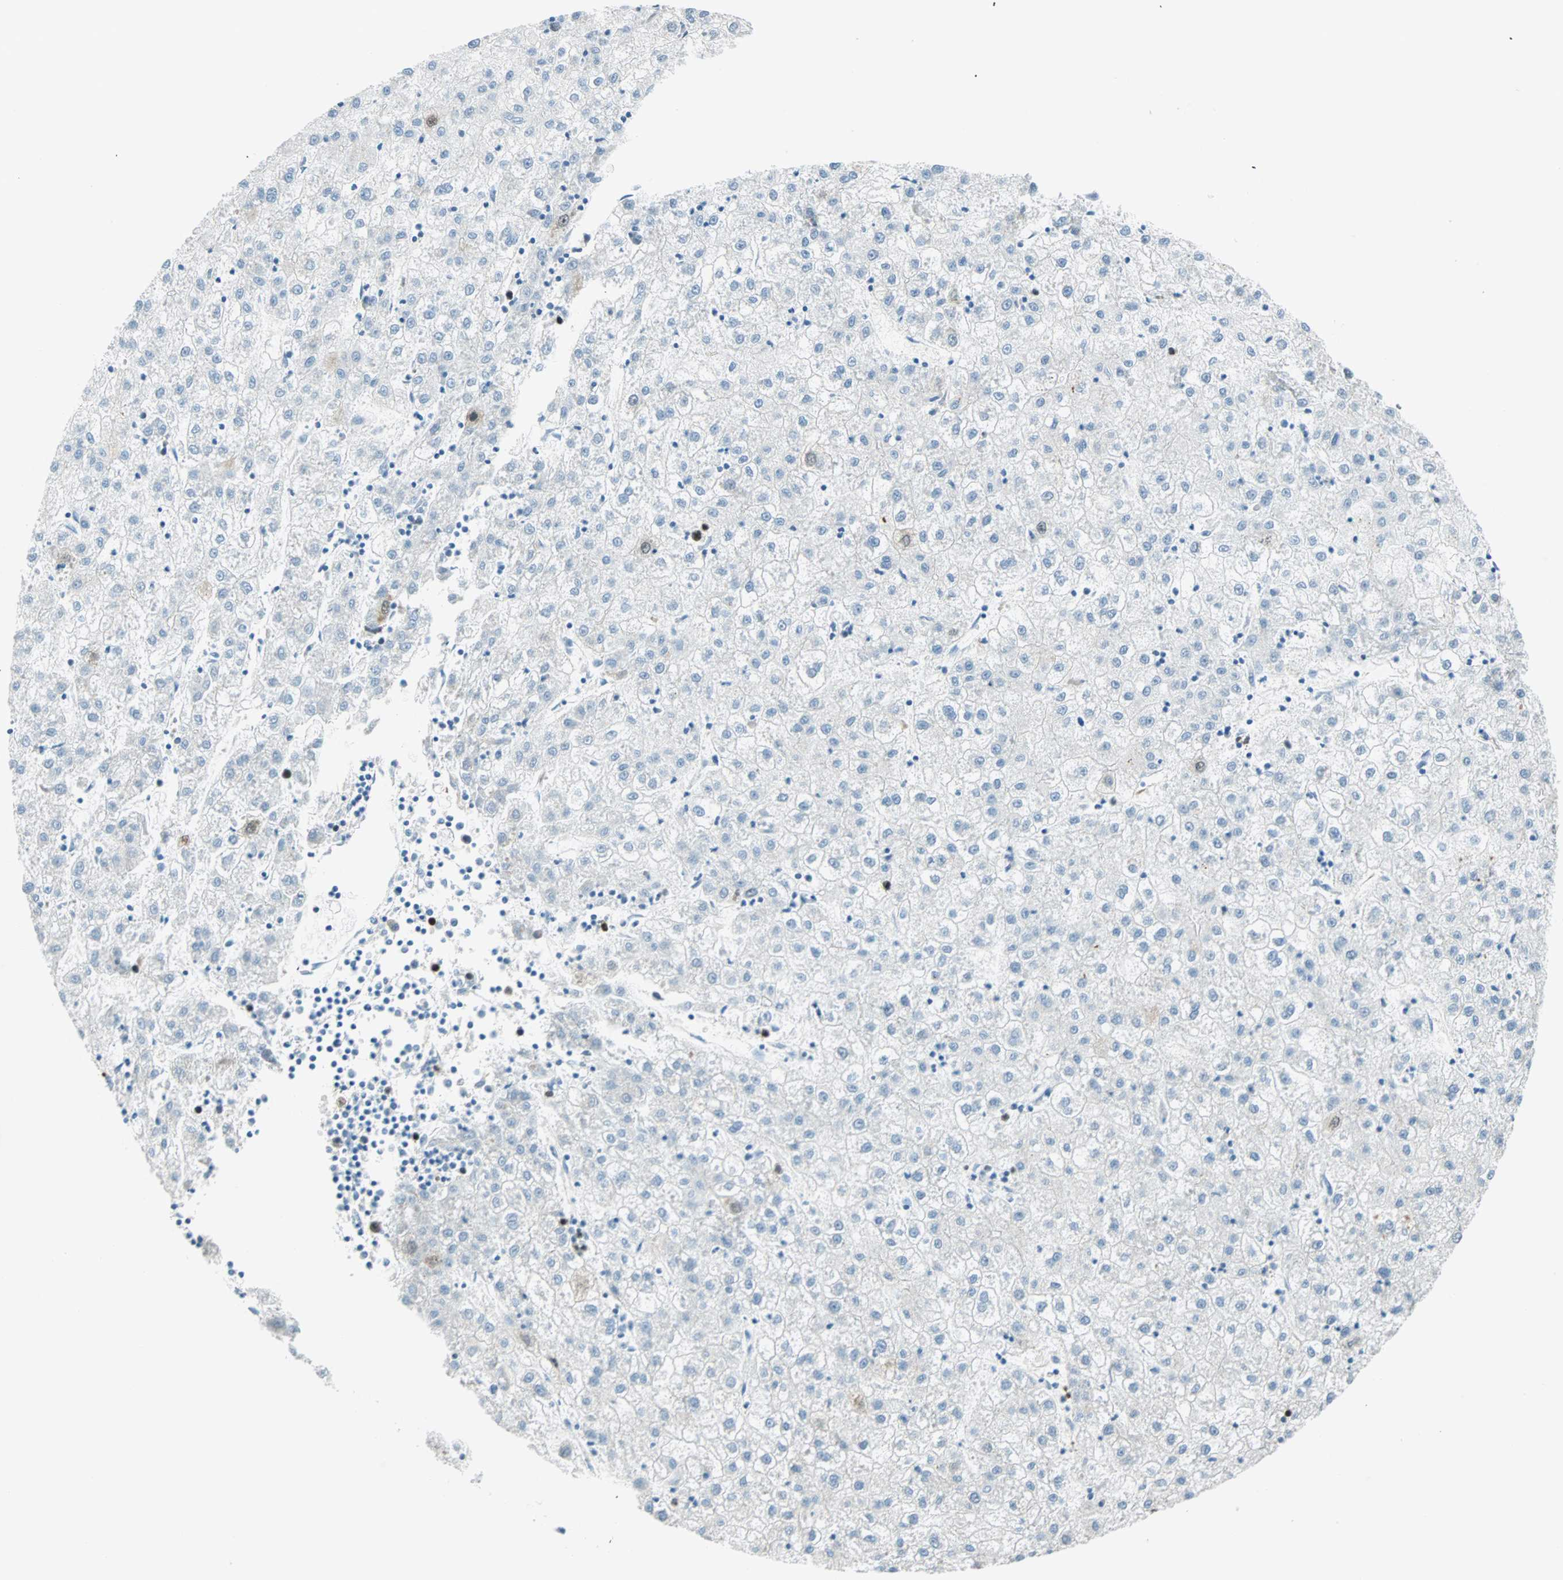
{"staining": {"intensity": "negative", "quantity": "none", "location": "none"}, "tissue": "liver cancer", "cell_type": "Tumor cells", "image_type": "cancer", "snomed": [{"axis": "morphology", "description": "Carcinoma, Hepatocellular, NOS"}, {"axis": "topography", "description": "Liver"}], "caption": "Tumor cells are negative for protein expression in human hepatocellular carcinoma (liver).", "gene": "PTTG1", "patient": {"sex": "male", "age": 72}}